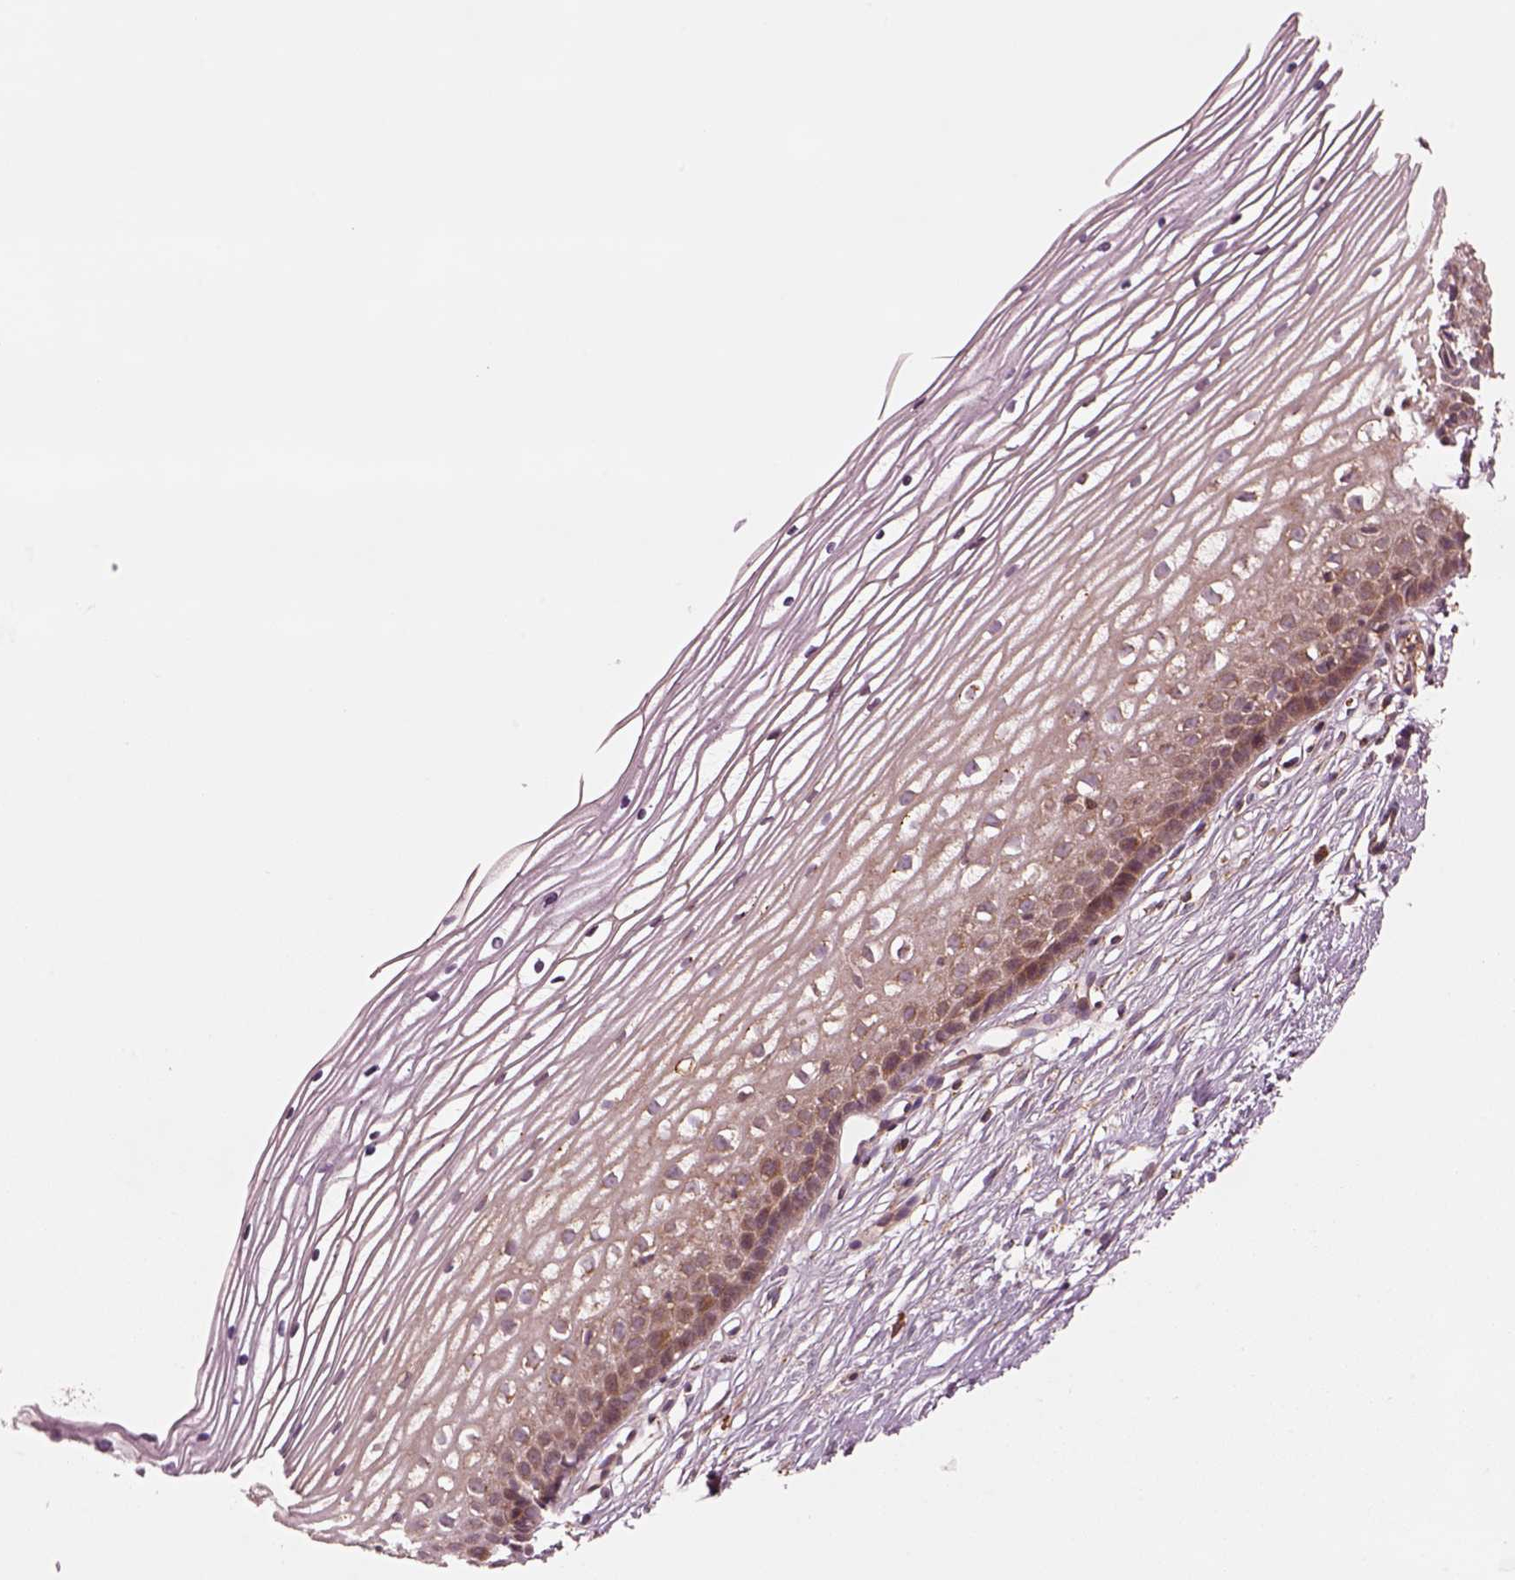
{"staining": {"intensity": "weak", "quantity": ">75%", "location": "cytoplasmic/membranous"}, "tissue": "cervix", "cell_type": "Glandular cells", "image_type": "normal", "snomed": [{"axis": "morphology", "description": "Normal tissue, NOS"}, {"axis": "topography", "description": "Cervix"}], "caption": "Normal cervix demonstrates weak cytoplasmic/membranous positivity in approximately >75% of glandular cells.", "gene": "ASCC2", "patient": {"sex": "female", "age": 40}}